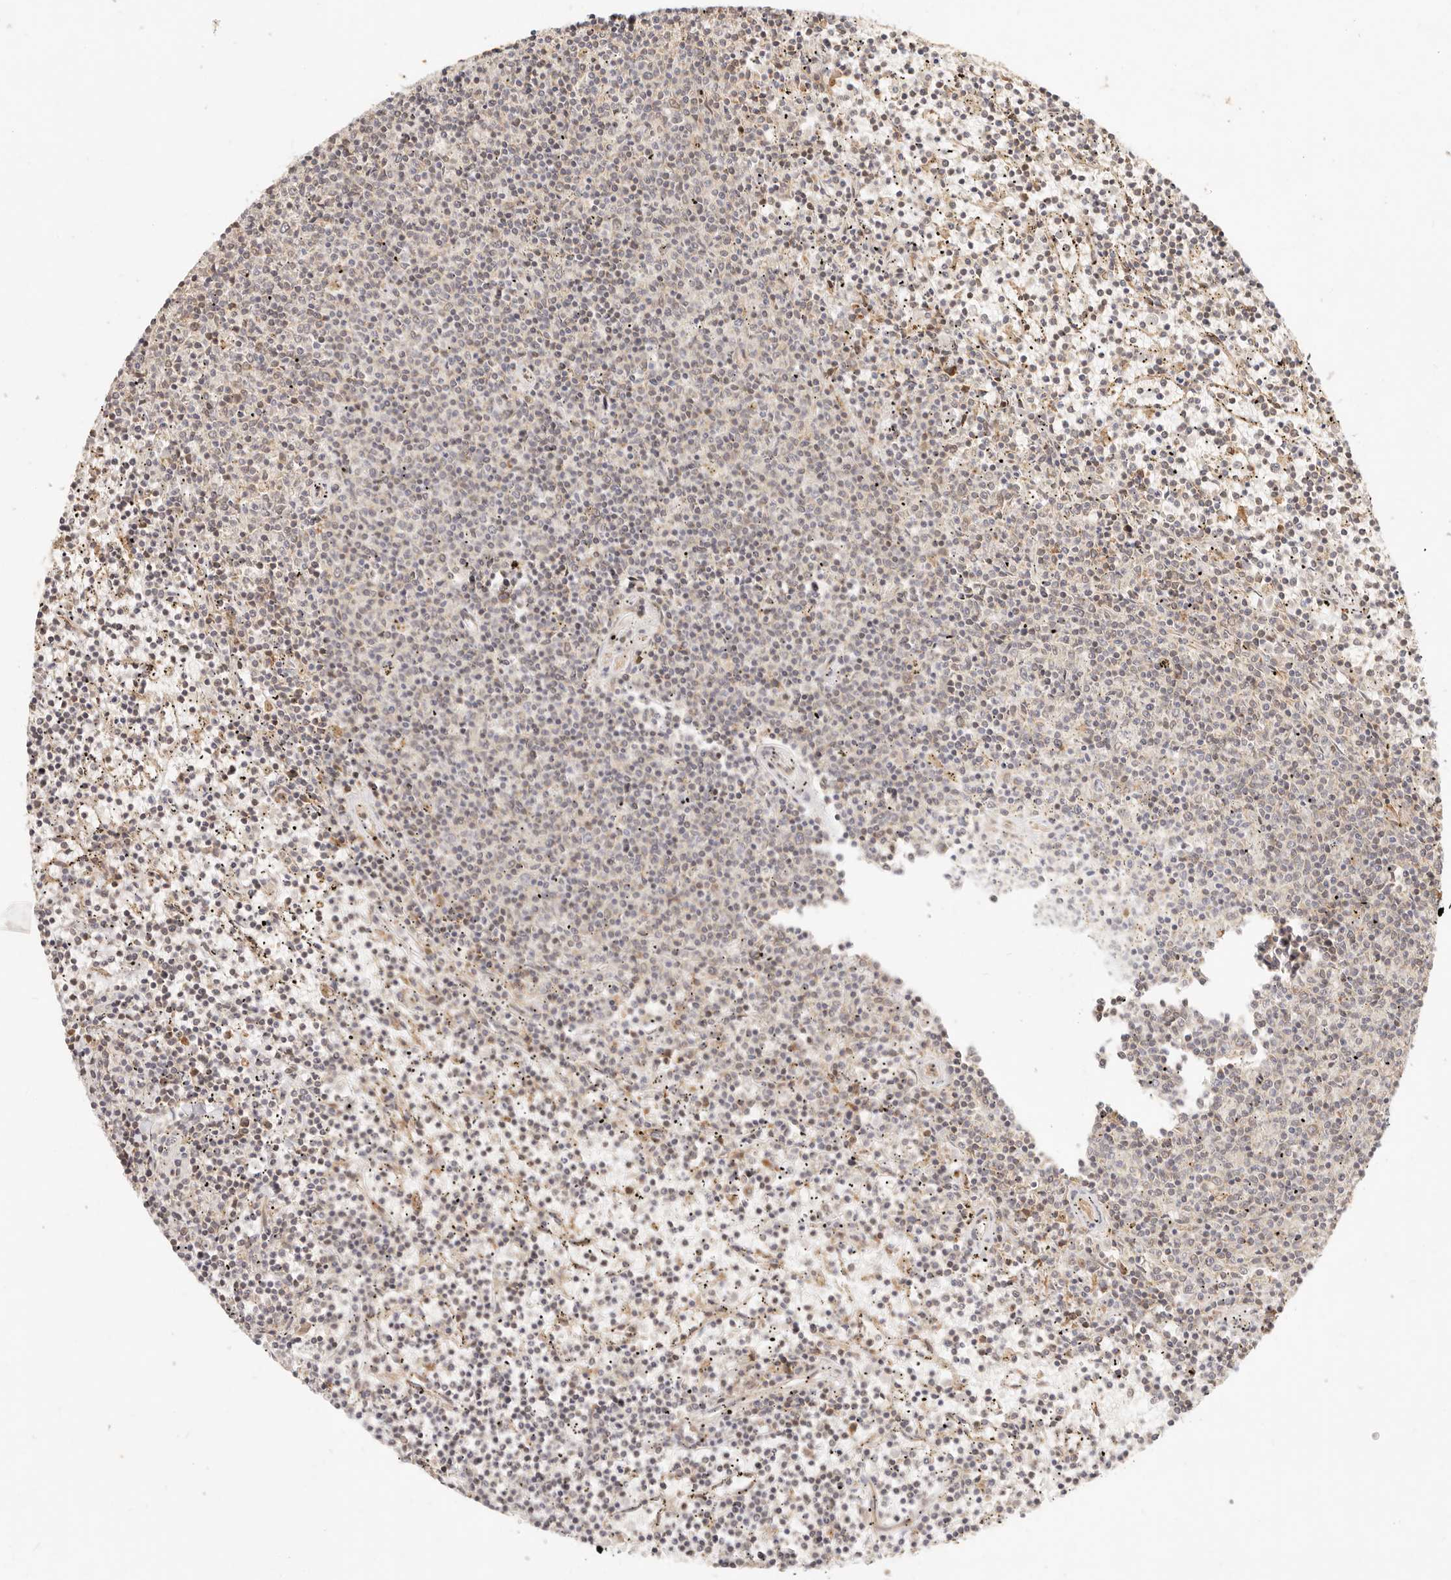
{"staining": {"intensity": "negative", "quantity": "none", "location": "none"}, "tissue": "lymphoma", "cell_type": "Tumor cells", "image_type": "cancer", "snomed": [{"axis": "morphology", "description": "Malignant lymphoma, non-Hodgkin's type, Low grade"}, {"axis": "topography", "description": "Spleen"}], "caption": "This is an immunohistochemistry (IHC) photomicrograph of human lymphoma. There is no staining in tumor cells.", "gene": "TIMM17A", "patient": {"sex": "female", "age": 50}}